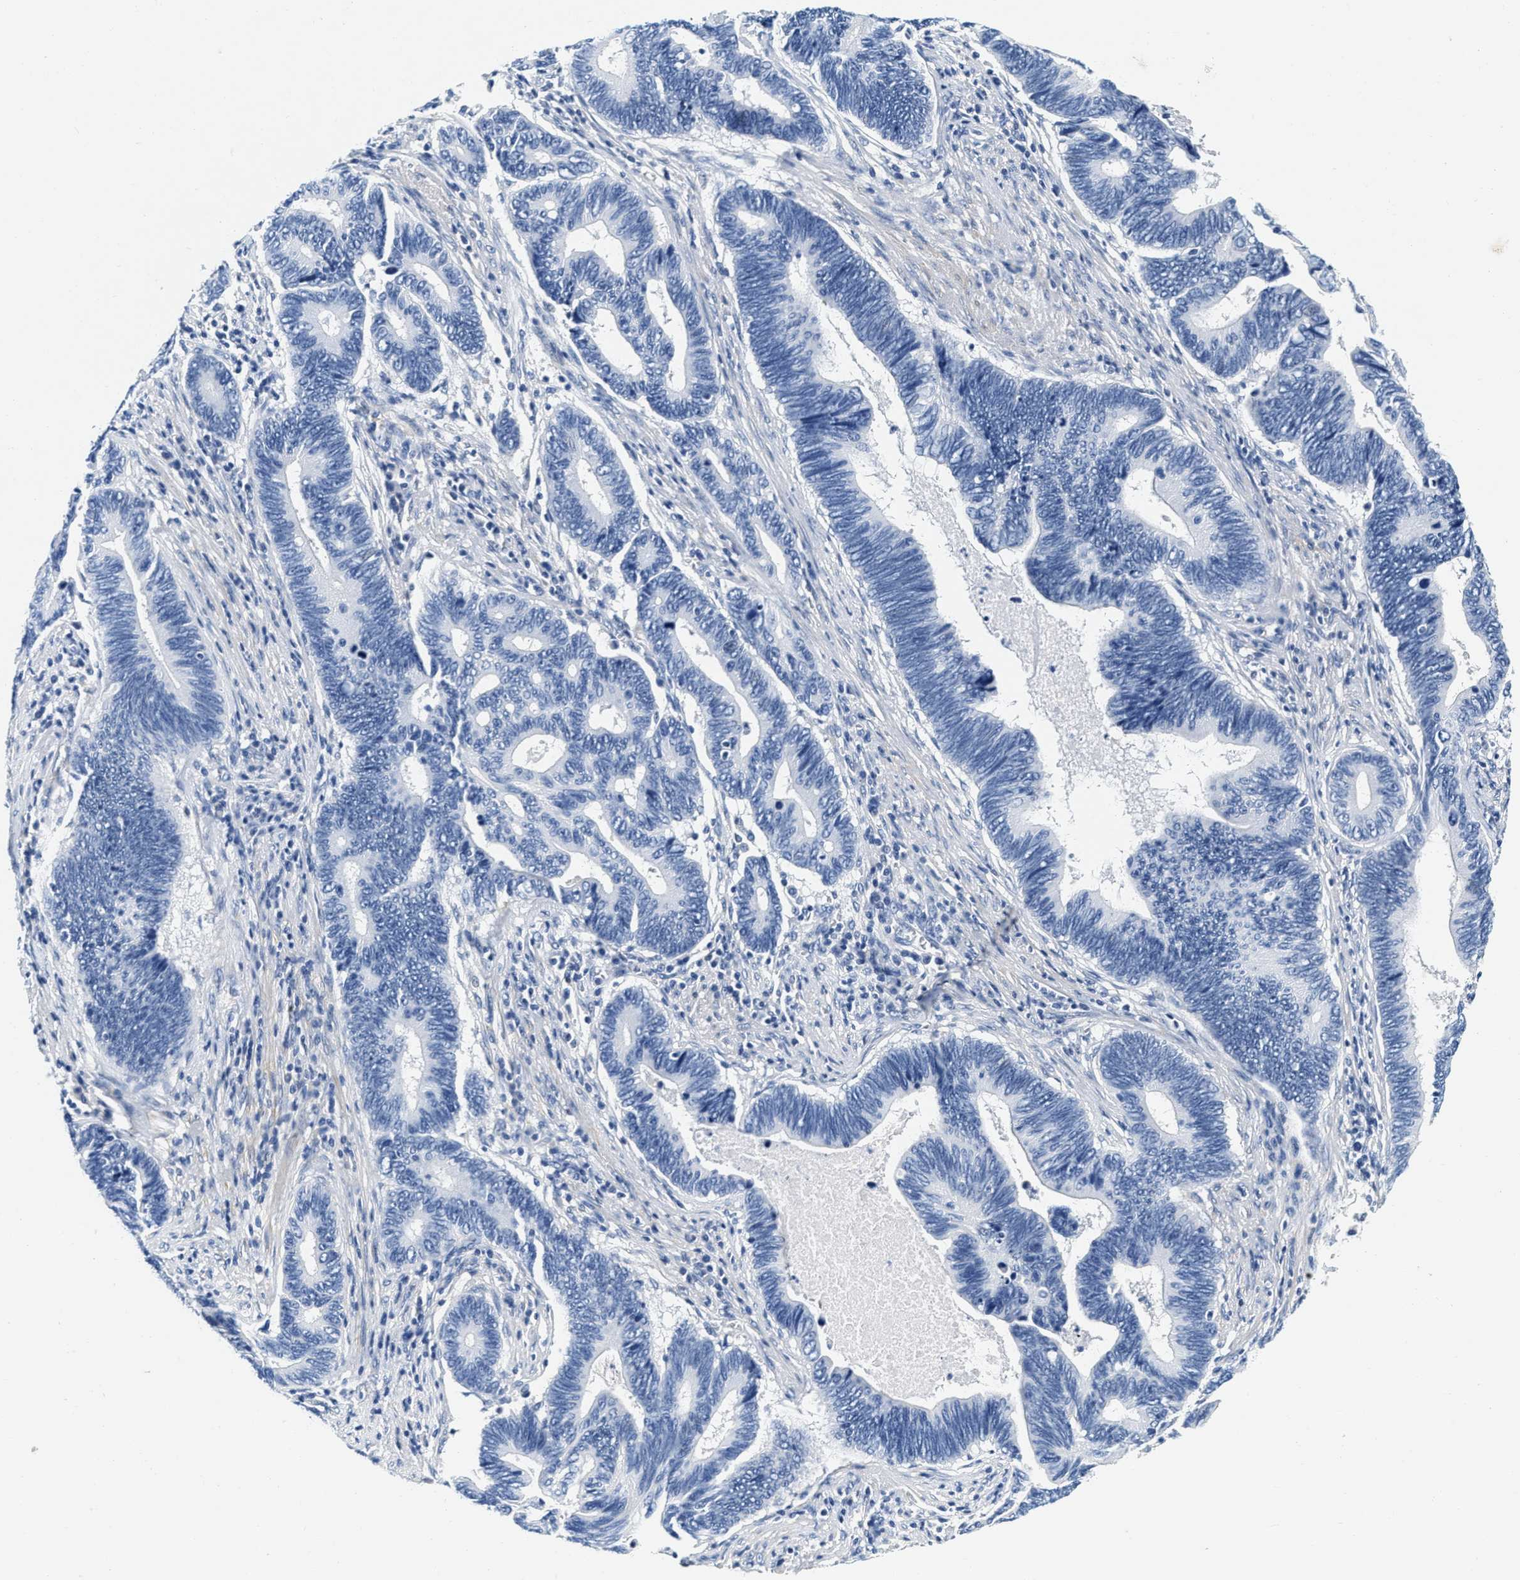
{"staining": {"intensity": "negative", "quantity": "none", "location": "none"}, "tissue": "pancreatic cancer", "cell_type": "Tumor cells", "image_type": "cancer", "snomed": [{"axis": "morphology", "description": "Adenocarcinoma, NOS"}, {"axis": "topography", "description": "Pancreas"}], "caption": "This is a photomicrograph of immunohistochemistry staining of pancreatic cancer (adenocarcinoma), which shows no positivity in tumor cells. (DAB IHC with hematoxylin counter stain).", "gene": "EIF2AK2", "patient": {"sex": "female", "age": 70}}